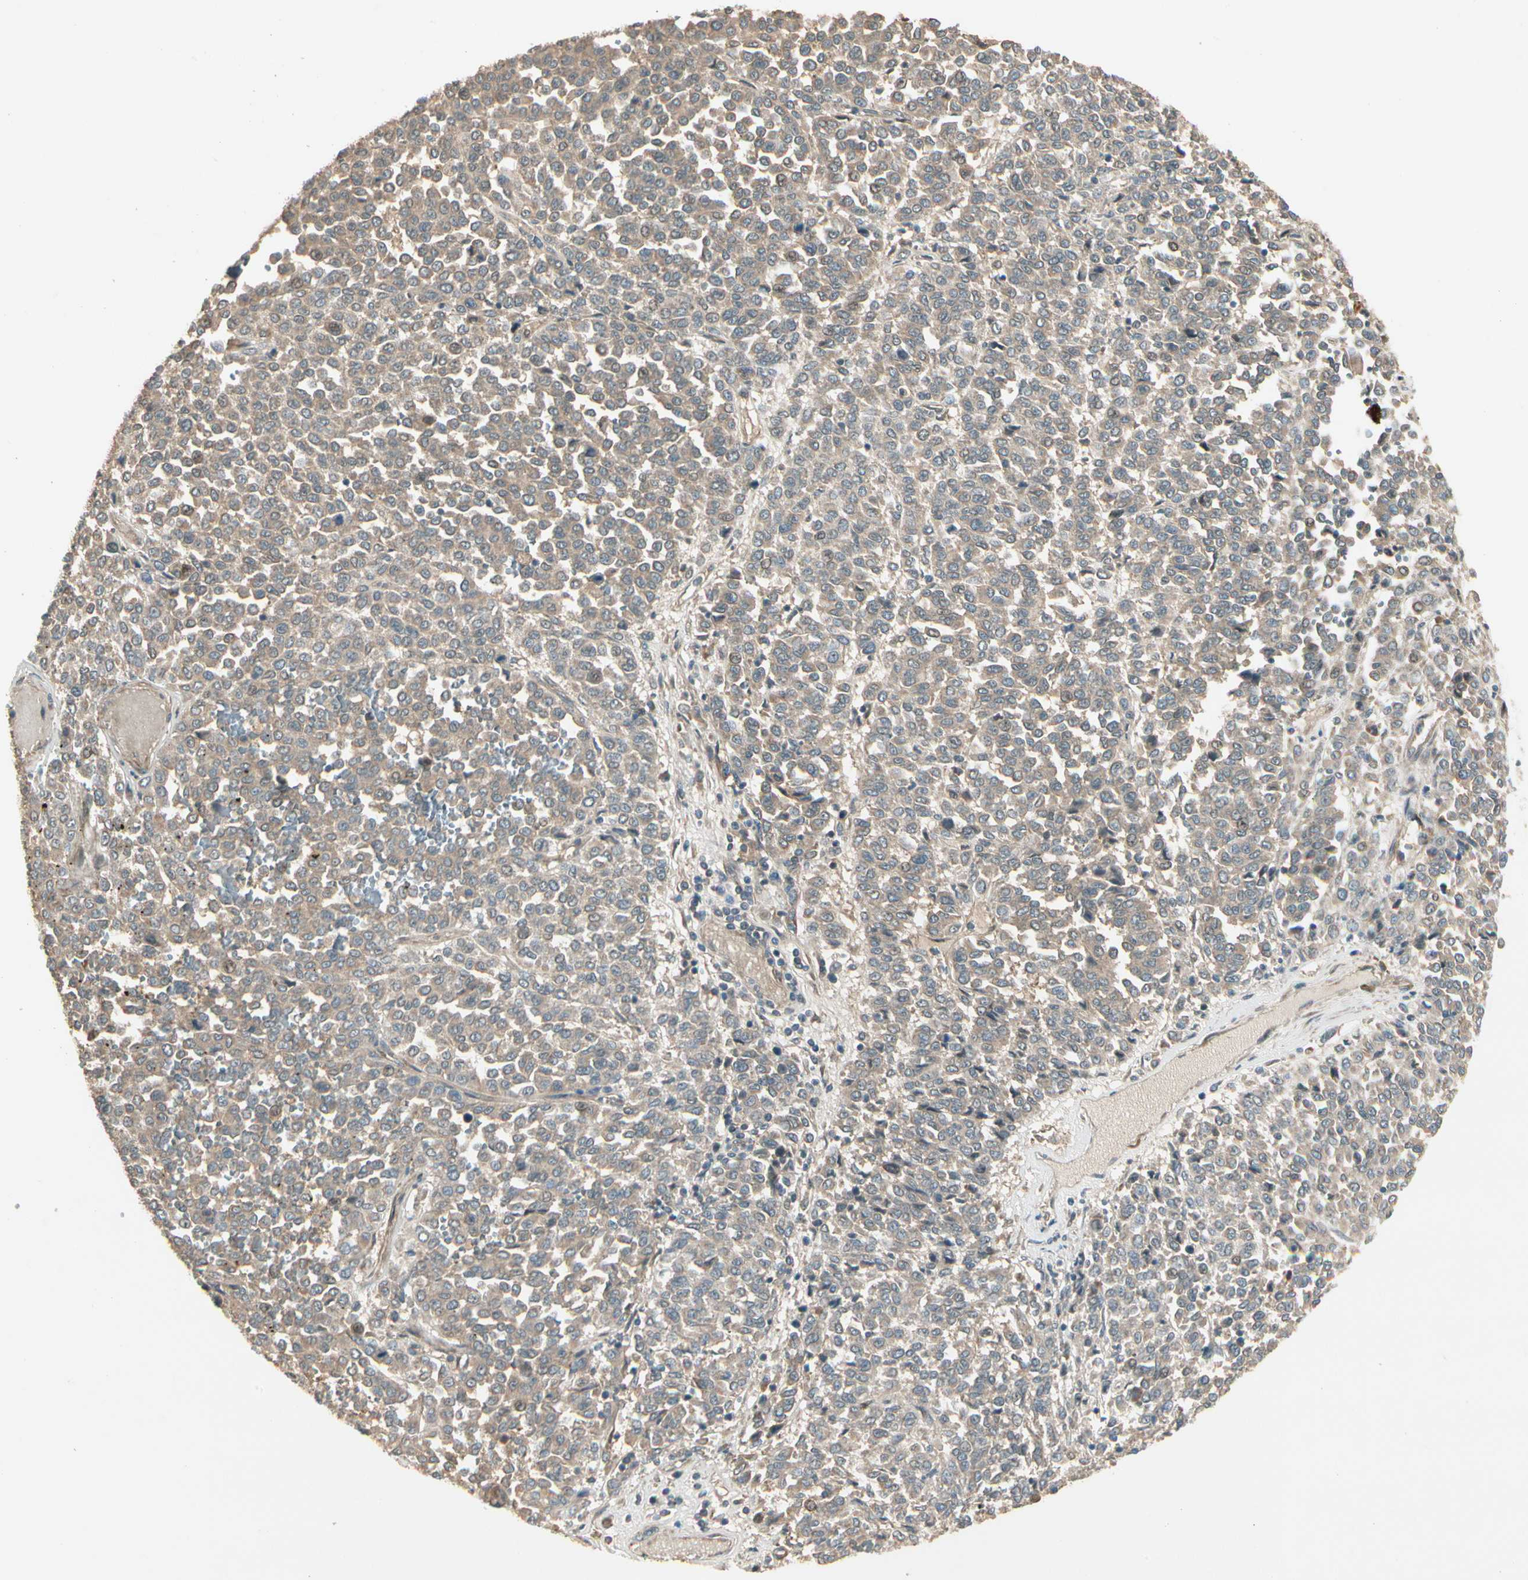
{"staining": {"intensity": "weak", "quantity": ">75%", "location": "cytoplasmic/membranous"}, "tissue": "melanoma", "cell_type": "Tumor cells", "image_type": "cancer", "snomed": [{"axis": "morphology", "description": "Malignant melanoma, Metastatic site"}, {"axis": "topography", "description": "Pancreas"}], "caption": "Tumor cells exhibit low levels of weak cytoplasmic/membranous staining in about >75% of cells in human malignant melanoma (metastatic site).", "gene": "ACVR1", "patient": {"sex": "female", "age": 30}}